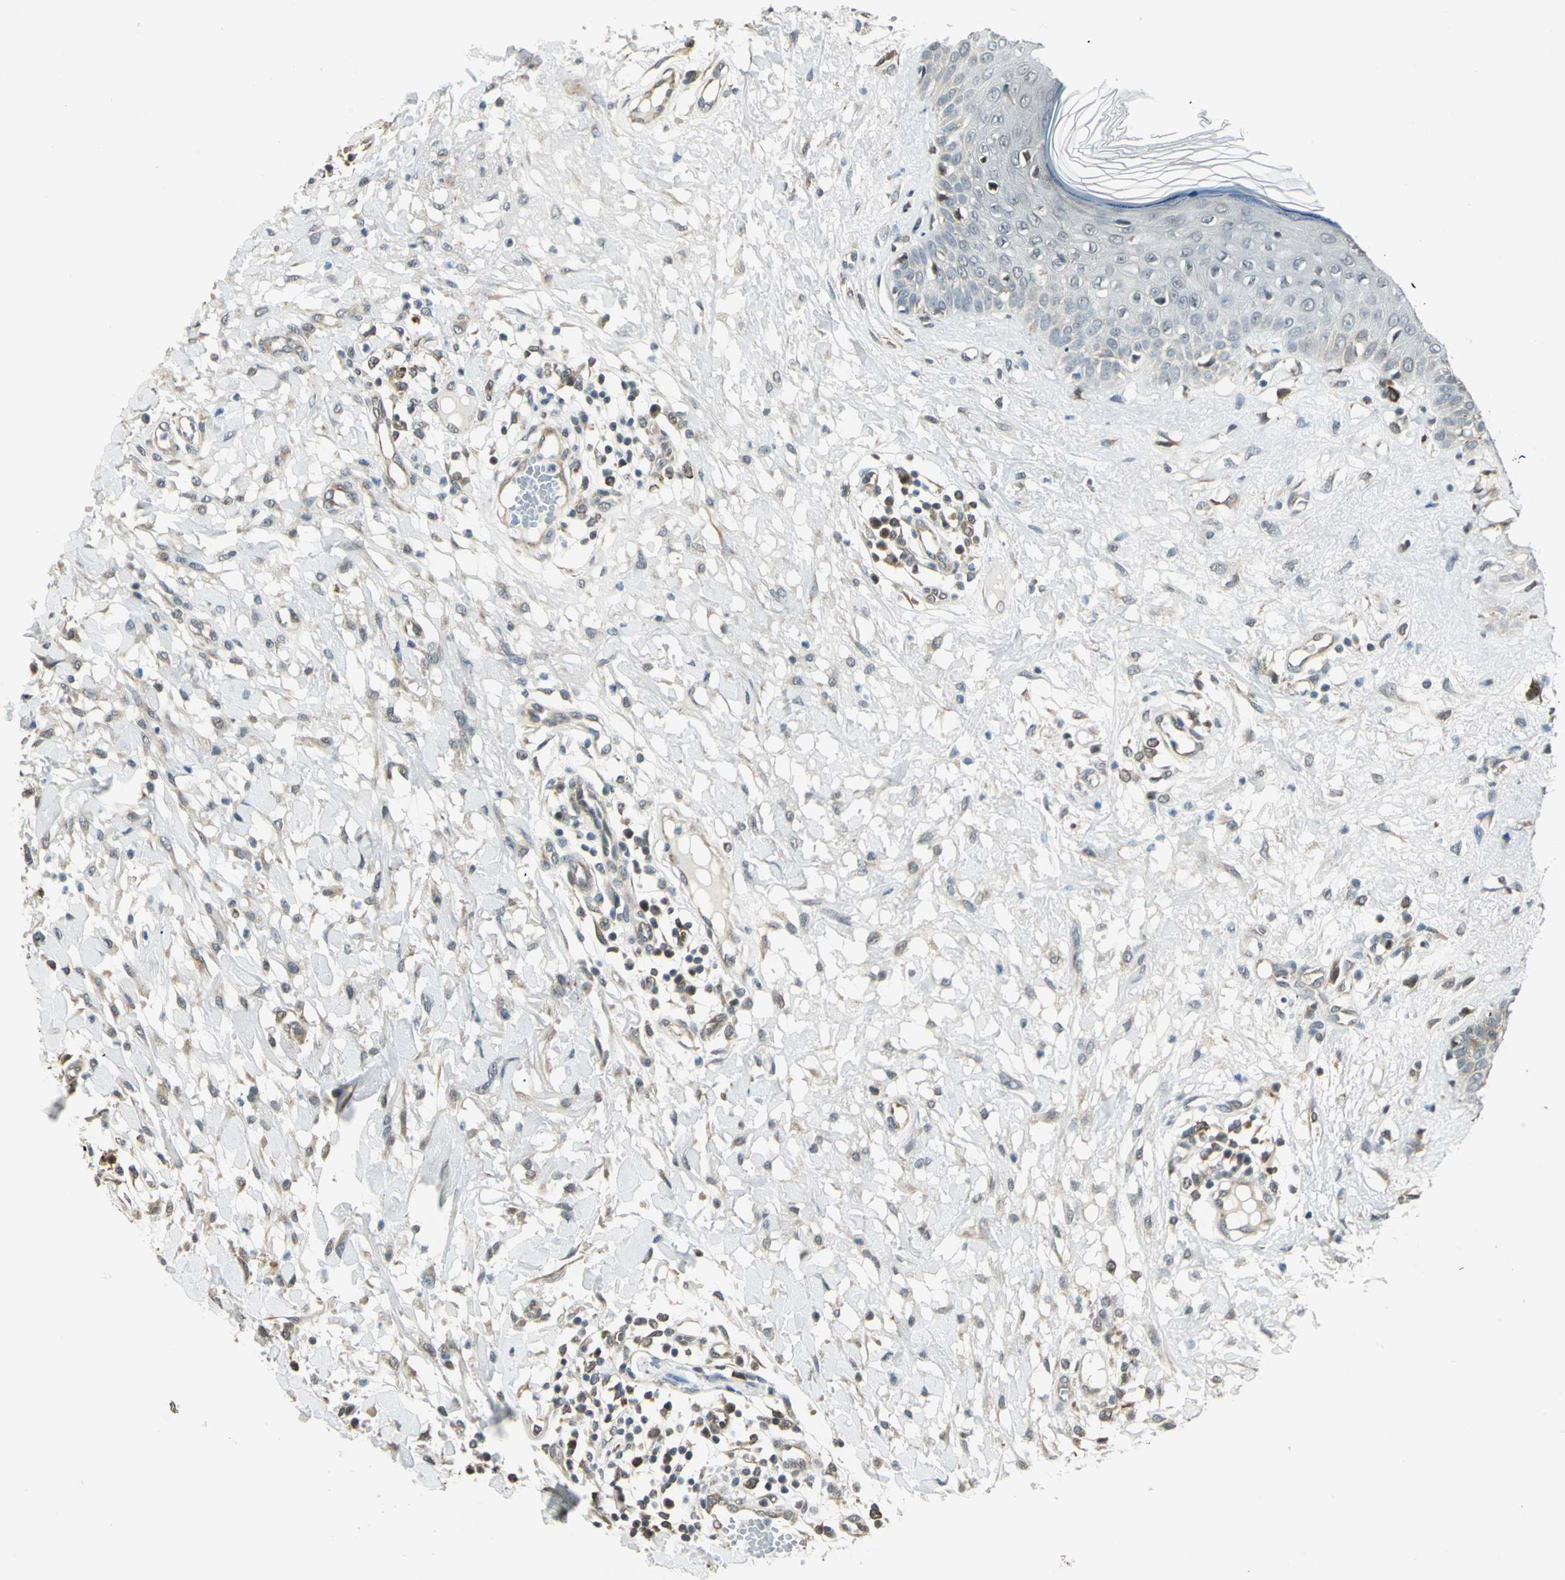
{"staining": {"intensity": "weak", "quantity": "25%-75%", "location": "cytoplasmic/membranous"}, "tissue": "skin cancer", "cell_type": "Tumor cells", "image_type": "cancer", "snomed": [{"axis": "morphology", "description": "Squamous cell carcinoma, NOS"}, {"axis": "topography", "description": "Skin"}], "caption": "Protein expression analysis of human skin cancer (squamous cell carcinoma) reveals weak cytoplasmic/membranous expression in approximately 25%-75% of tumor cells. (brown staining indicates protein expression, while blue staining denotes nuclei).", "gene": "PLAGL2", "patient": {"sex": "female", "age": 78}}